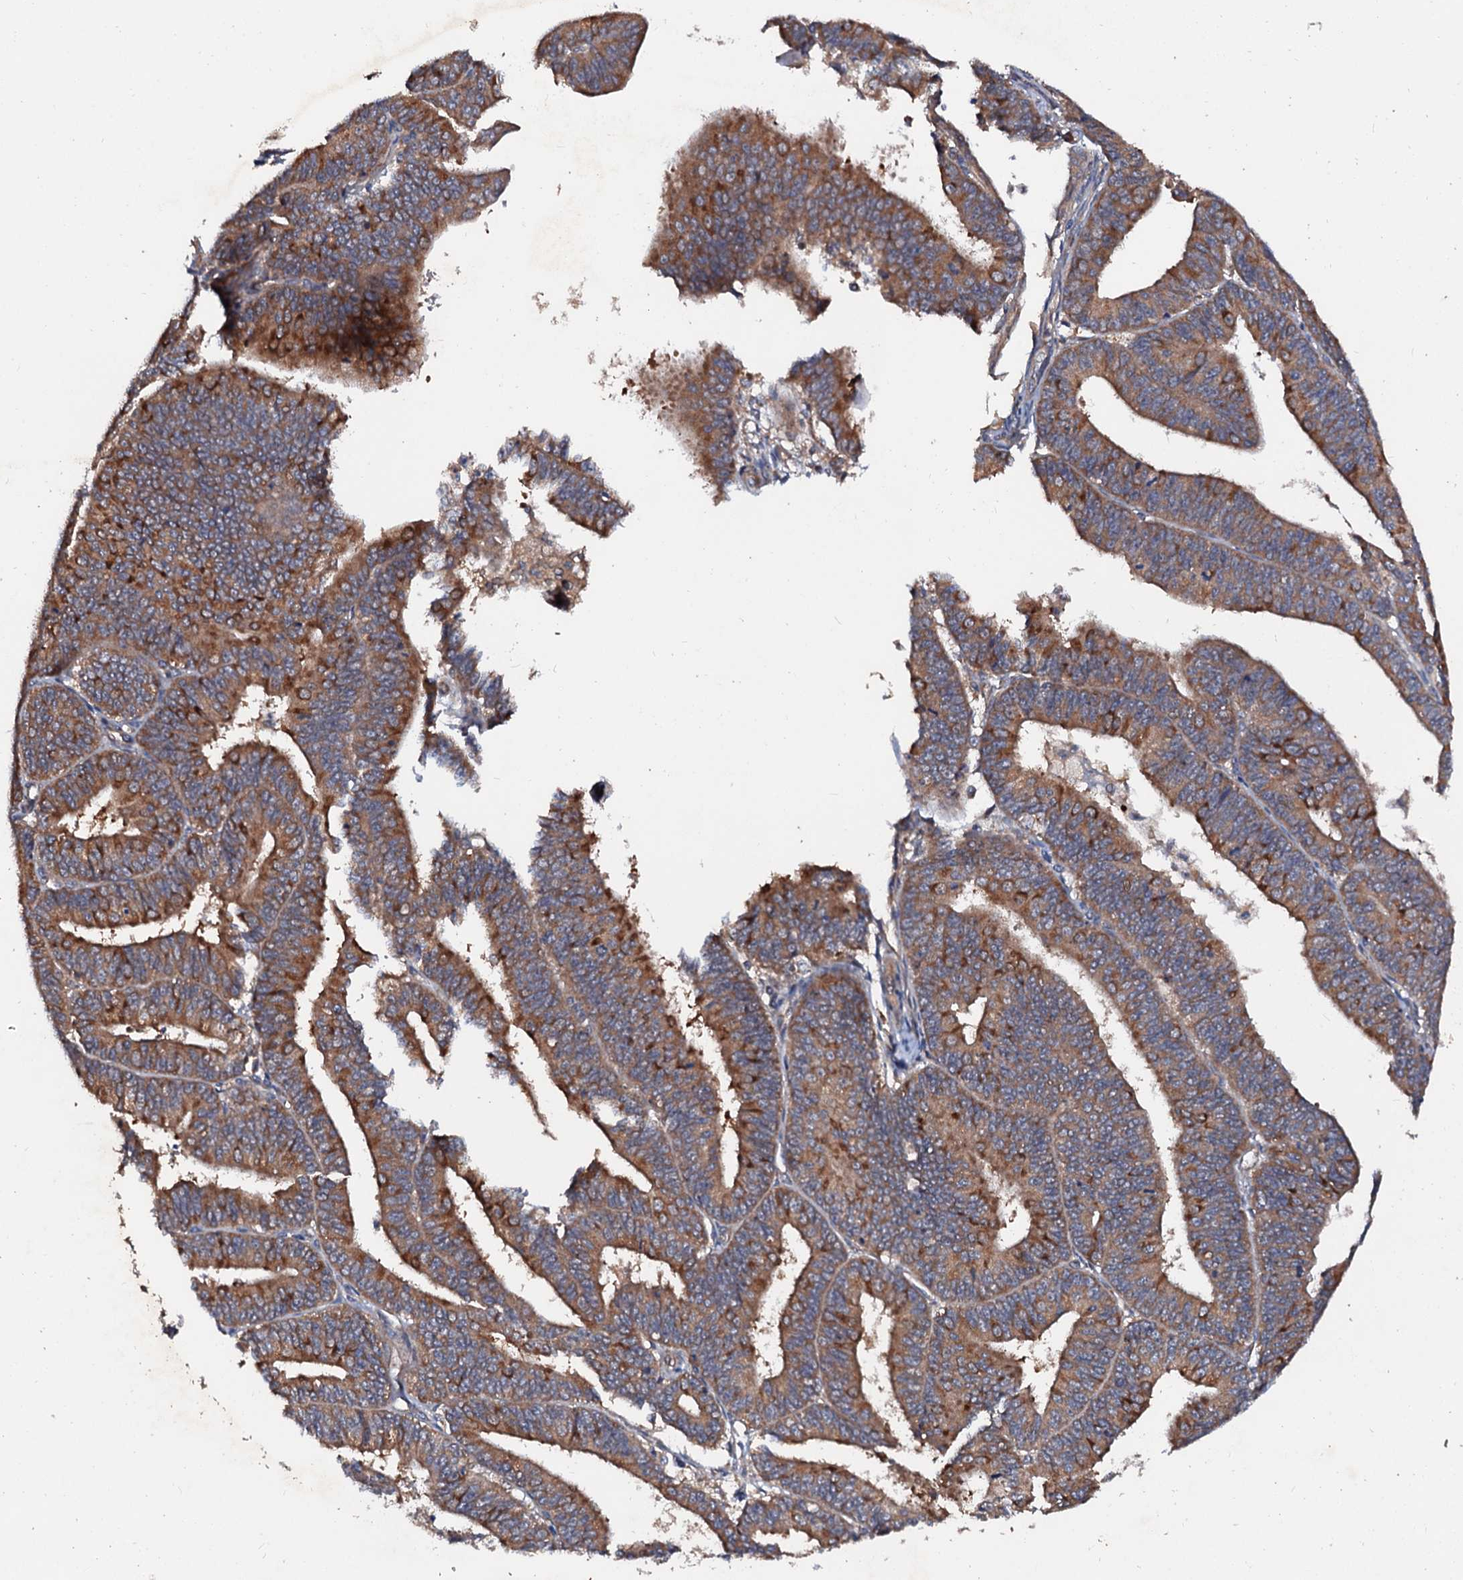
{"staining": {"intensity": "moderate", "quantity": ">75%", "location": "cytoplasmic/membranous"}, "tissue": "endometrial cancer", "cell_type": "Tumor cells", "image_type": "cancer", "snomed": [{"axis": "morphology", "description": "Adenocarcinoma, NOS"}, {"axis": "topography", "description": "Endometrium"}], "caption": "Endometrial cancer (adenocarcinoma) was stained to show a protein in brown. There is medium levels of moderate cytoplasmic/membranous expression in approximately >75% of tumor cells. (DAB IHC, brown staining for protein, blue staining for nuclei).", "gene": "EXTL1", "patient": {"sex": "female", "age": 73}}